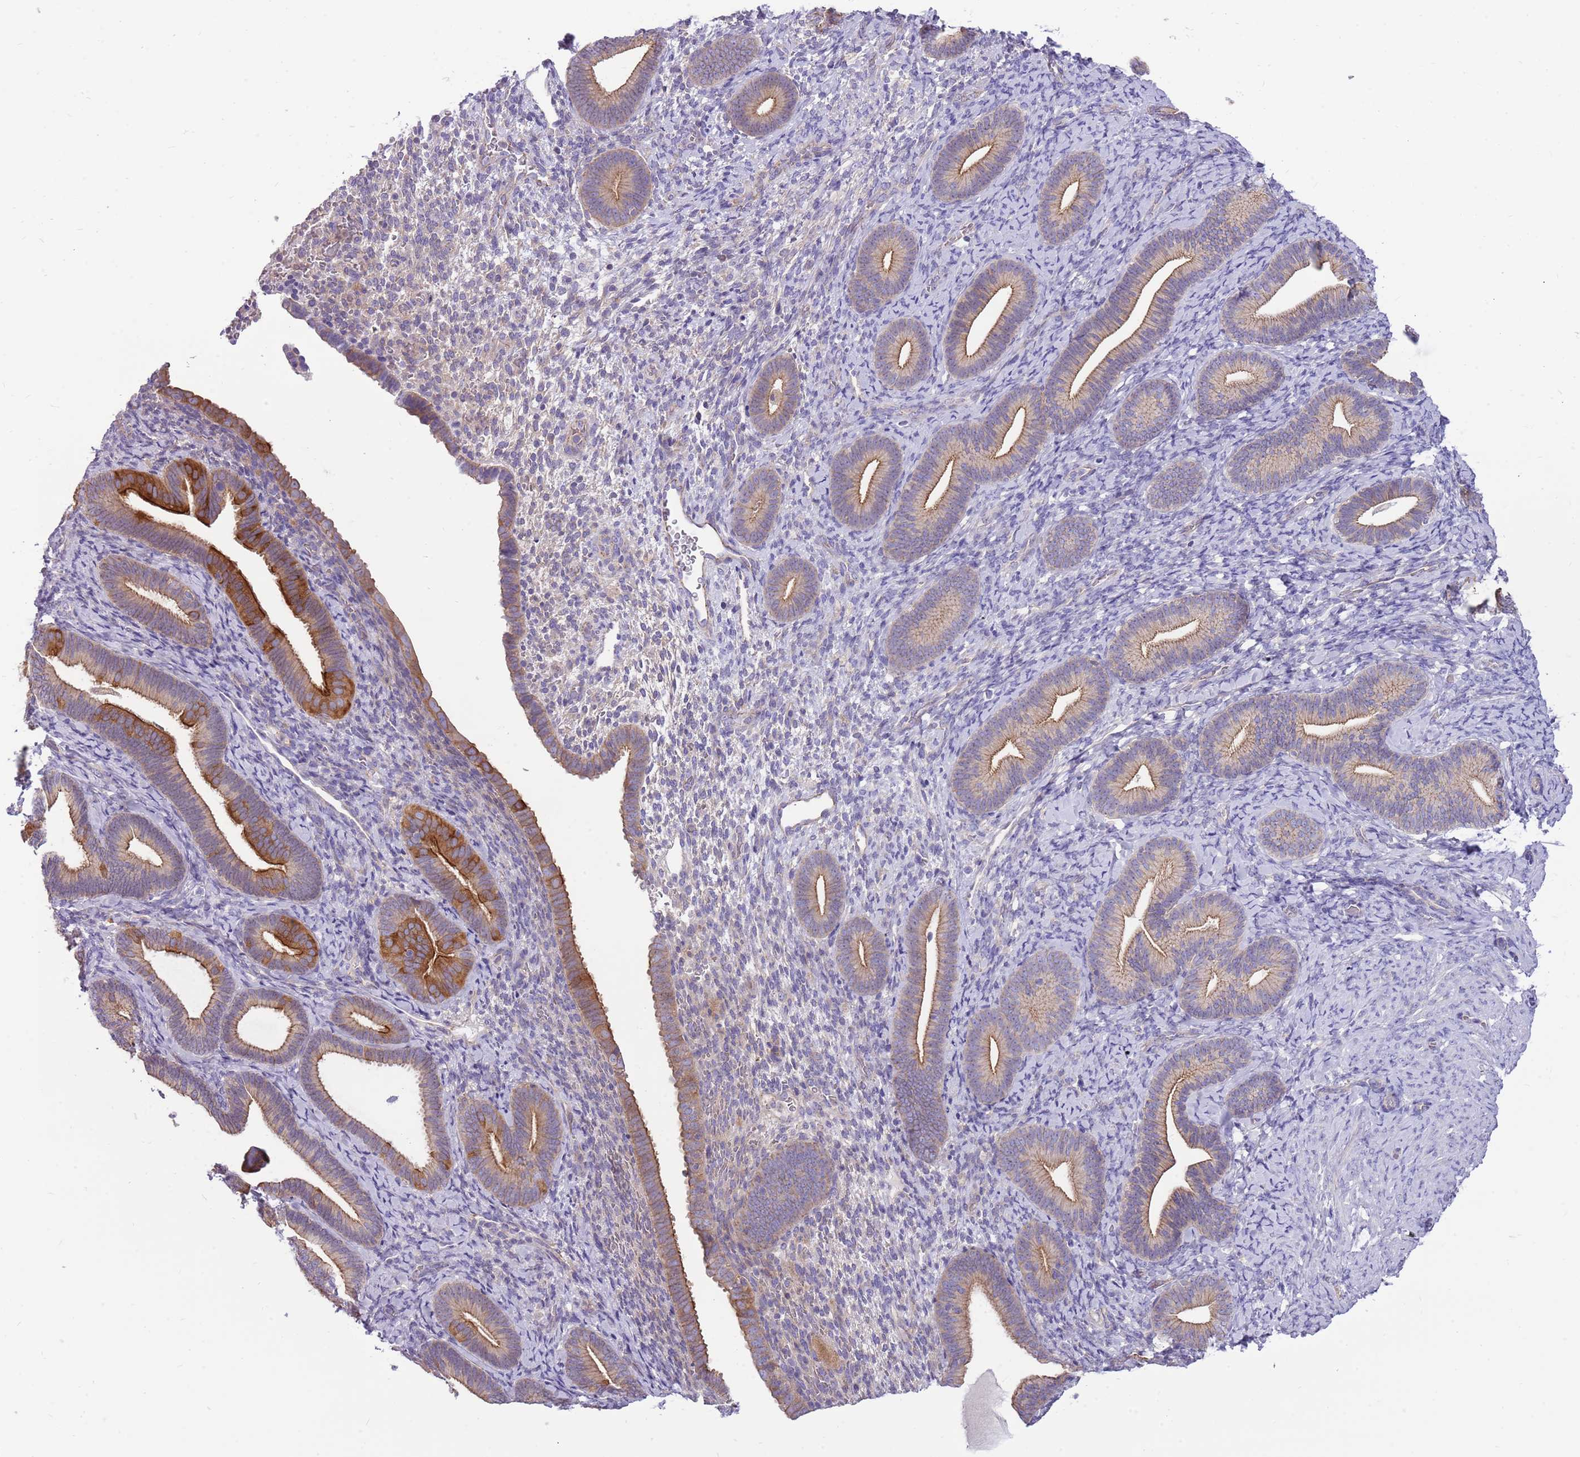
{"staining": {"intensity": "negative", "quantity": "none", "location": "none"}, "tissue": "endometrium", "cell_type": "Cells in endometrial stroma", "image_type": "normal", "snomed": [{"axis": "morphology", "description": "Normal tissue, NOS"}, {"axis": "topography", "description": "Endometrium"}], "caption": "Protein analysis of normal endometrium exhibits no significant staining in cells in endometrial stroma.", "gene": "WDR90", "patient": {"sex": "female", "age": 65}}